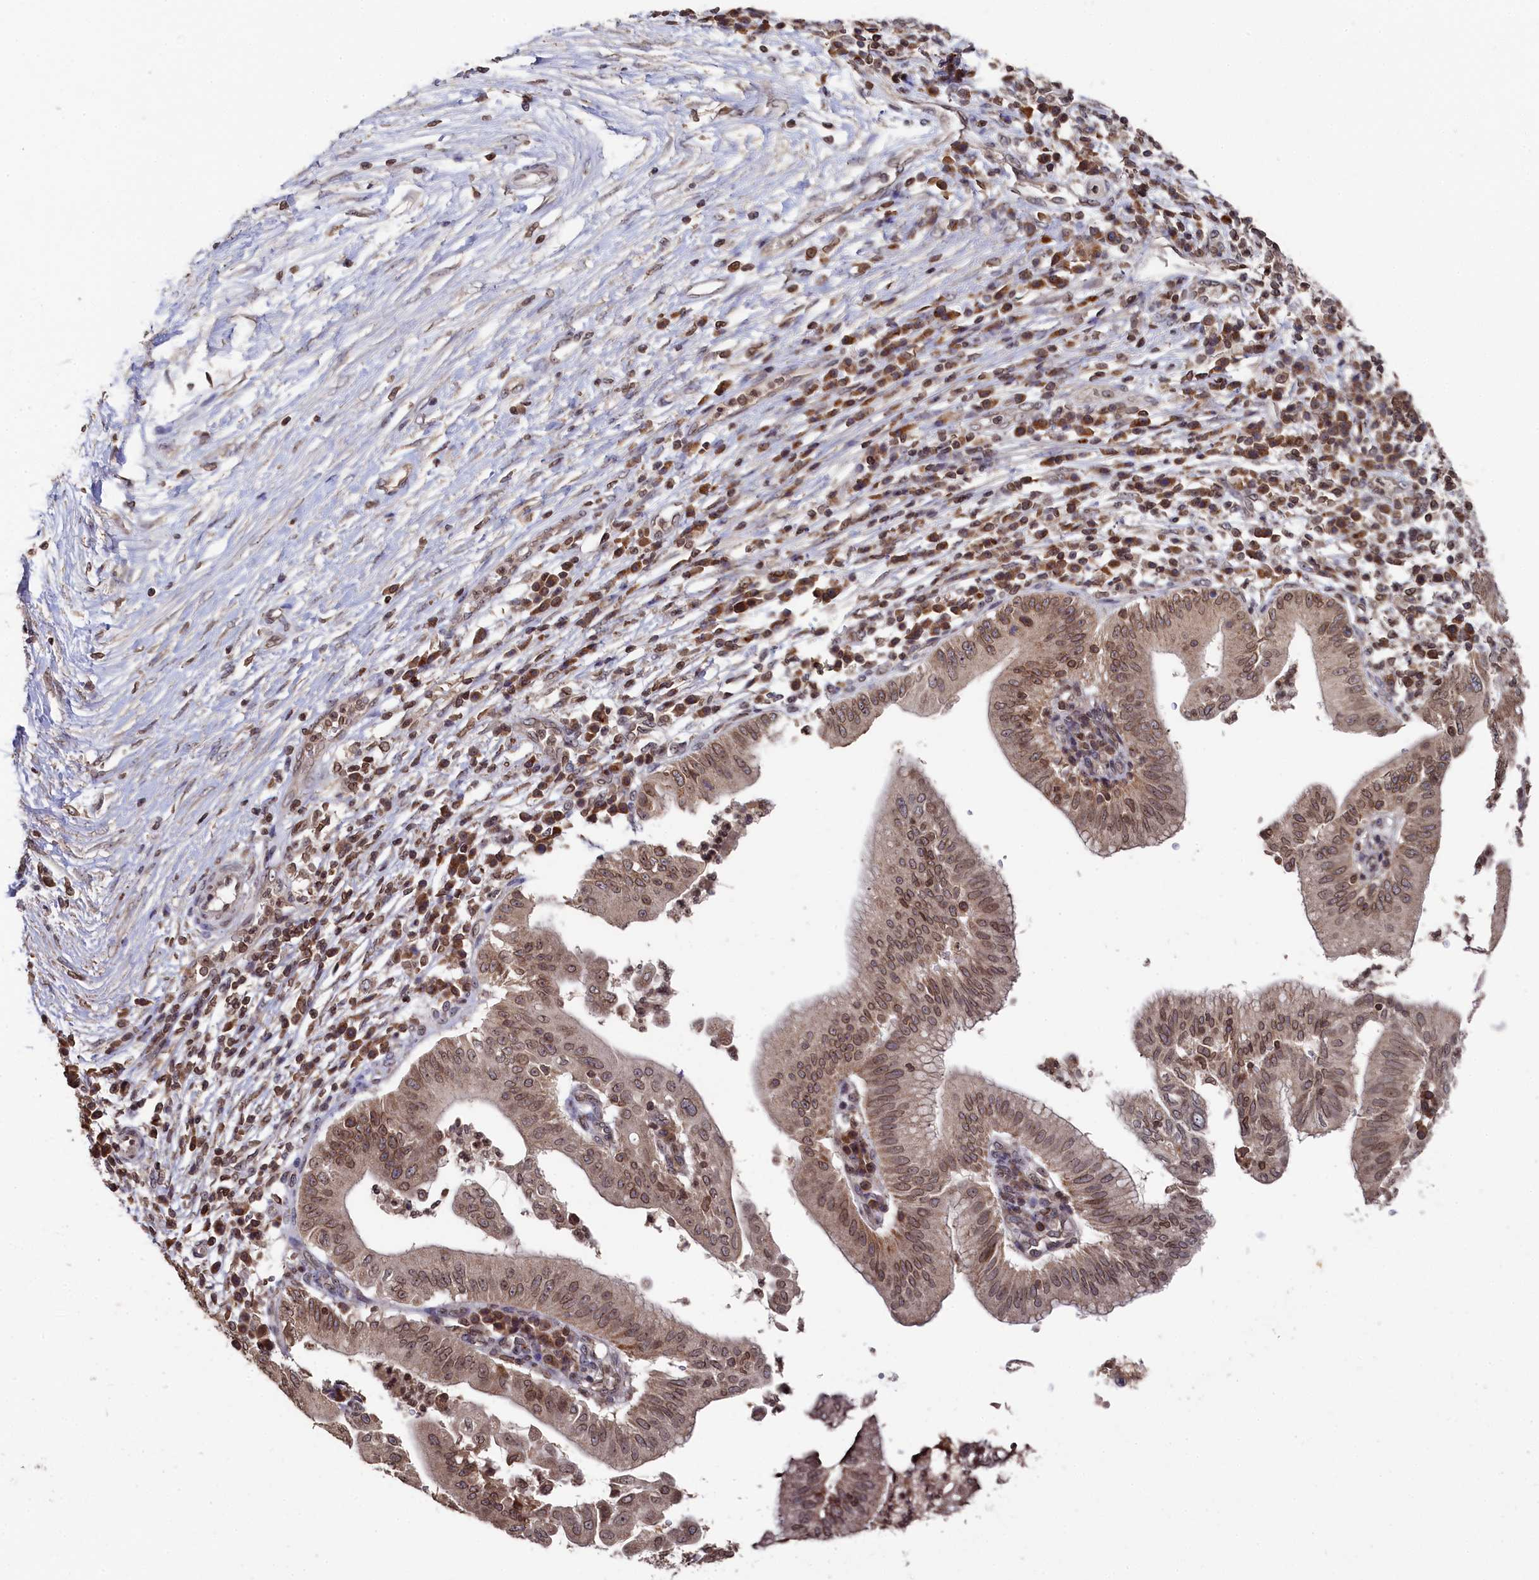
{"staining": {"intensity": "moderate", "quantity": ">75%", "location": "cytoplasmic/membranous,nuclear"}, "tissue": "pancreatic cancer", "cell_type": "Tumor cells", "image_type": "cancer", "snomed": [{"axis": "morphology", "description": "Adenocarcinoma, NOS"}, {"axis": "topography", "description": "Pancreas"}], "caption": "About >75% of tumor cells in human adenocarcinoma (pancreatic) exhibit moderate cytoplasmic/membranous and nuclear protein expression as visualized by brown immunohistochemical staining.", "gene": "ANKEF1", "patient": {"sex": "male", "age": 68}}